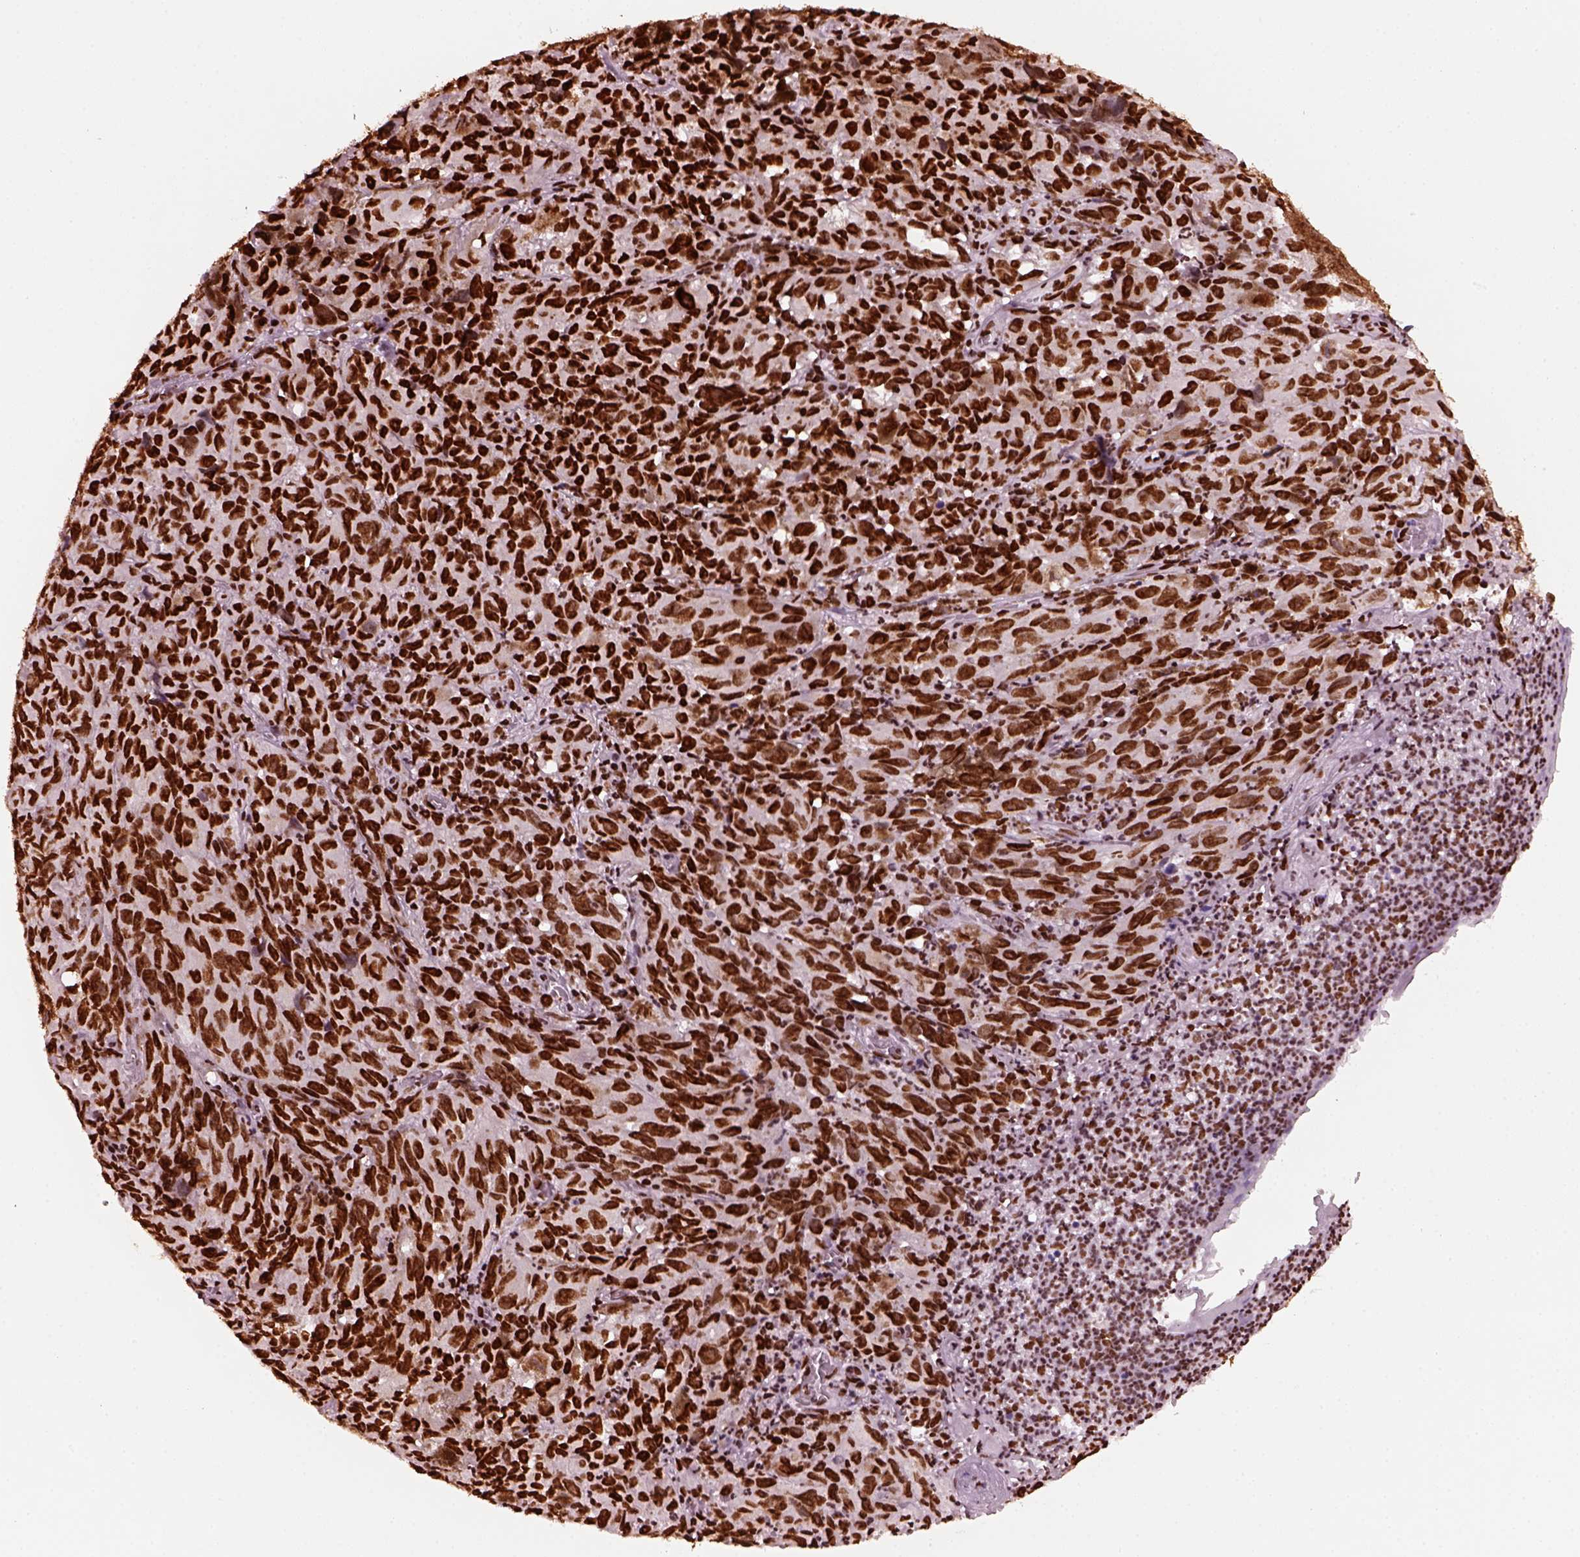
{"staining": {"intensity": "strong", "quantity": ">75%", "location": "nuclear"}, "tissue": "melanoma", "cell_type": "Tumor cells", "image_type": "cancer", "snomed": [{"axis": "morphology", "description": "Malignant melanoma, NOS"}, {"axis": "topography", "description": "Vulva, labia, clitoris and Bartholin´s gland, NO"}], "caption": "Melanoma was stained to show a protein in brown. There is high levels of strong nuclear positivity in about >75% of tumor cells.", "gene": "CBFA2T3", "patient": {"sex": "female", "age": 75}}